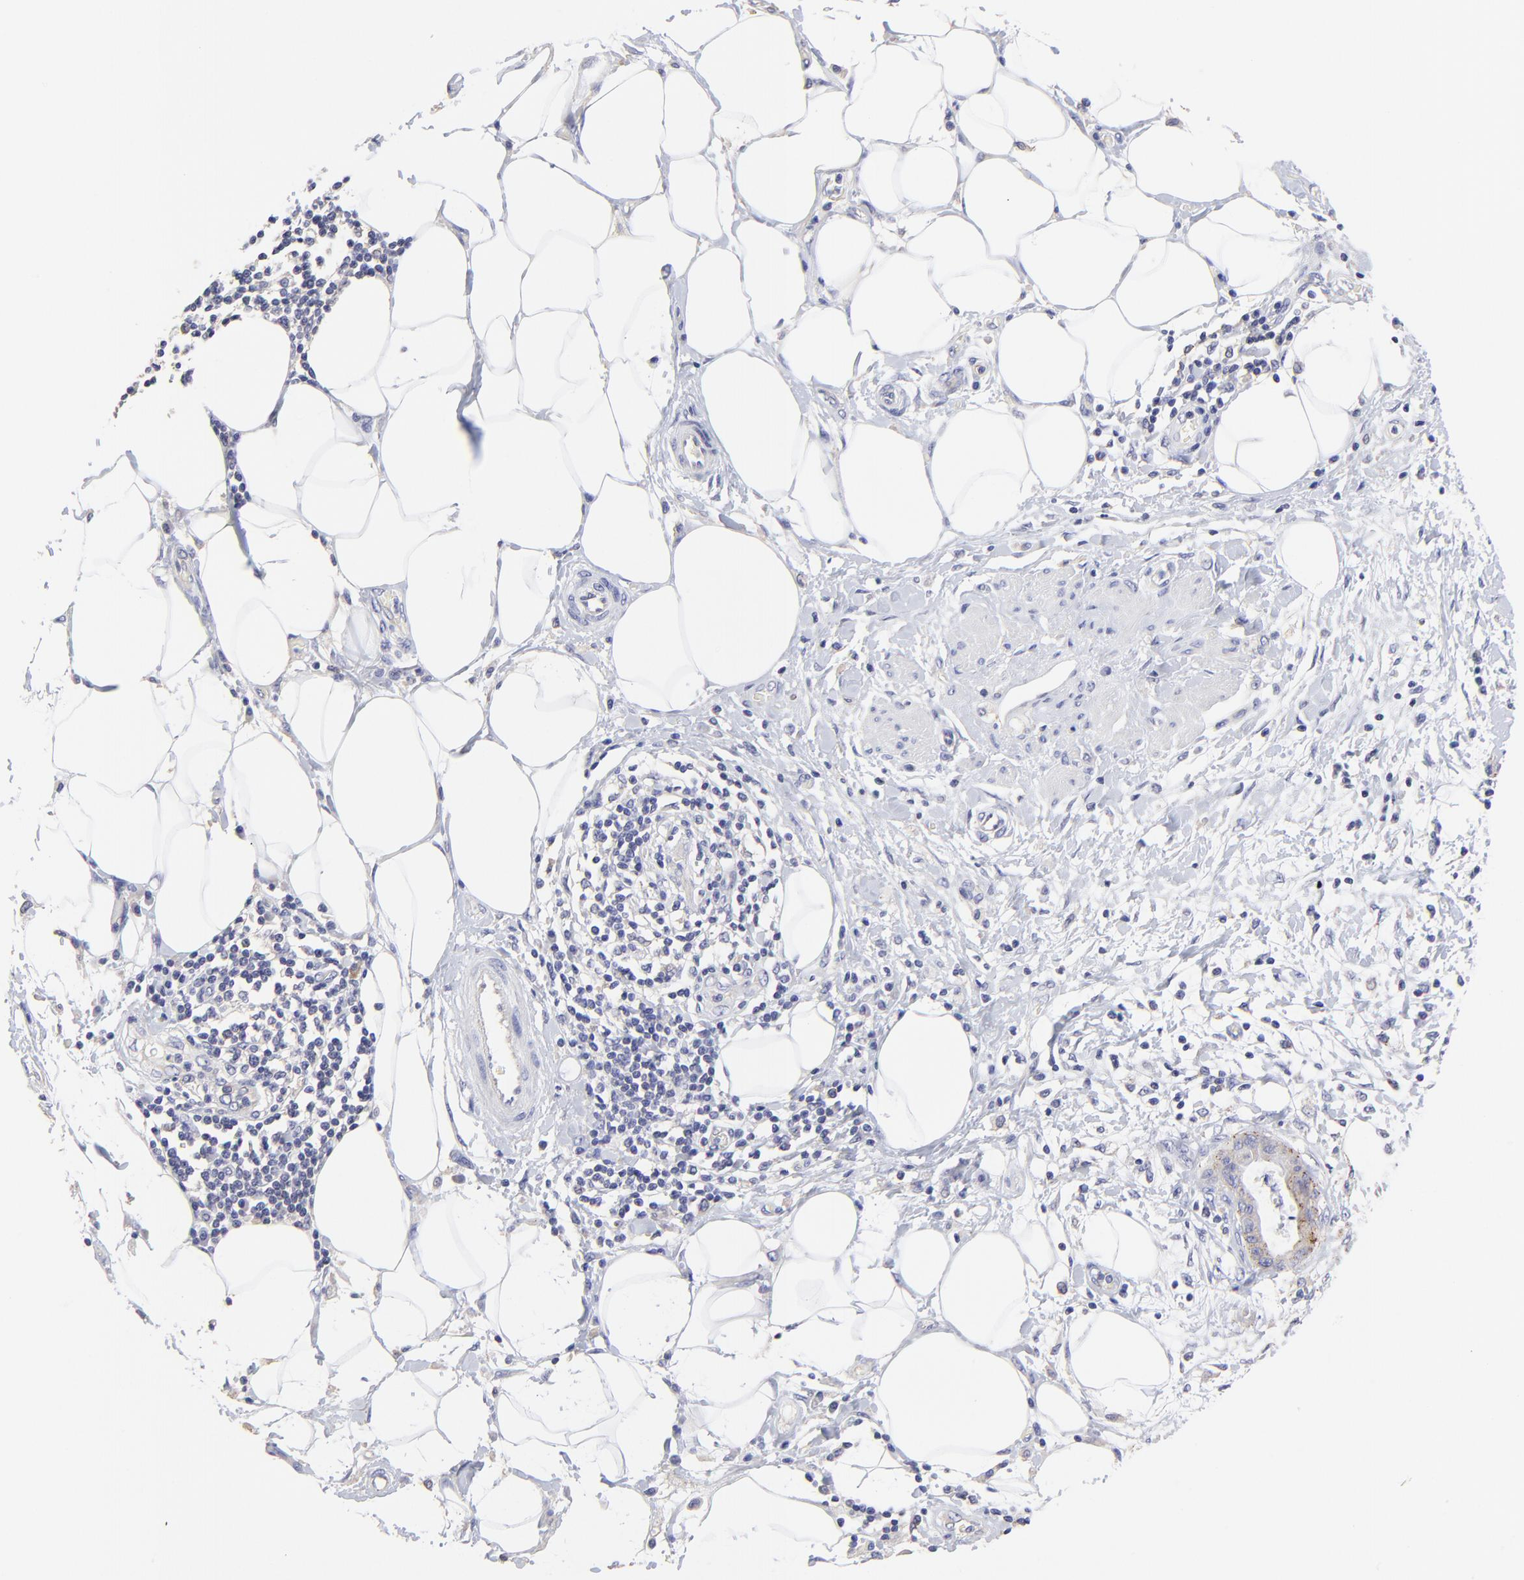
{"staining": {"intensity": "negative", "quantity": "none", "location": "none"}, "tissue": "pancreatic cancer", "cell_type": "Tumor cells", "image_type": "cancer", "snomed": [{"axis": "morphology", "description": "Adenocarcinoma, NOS"}, {"axis": "topography", "description": "Pancreas"}], "caption": "The micrograph demonstrates no significant positivity in tumor cells of pancreatic cancer (adenocarcinoma).", "gene": "LHFPL1", "patient": {"sex": "female", "age": 64}}